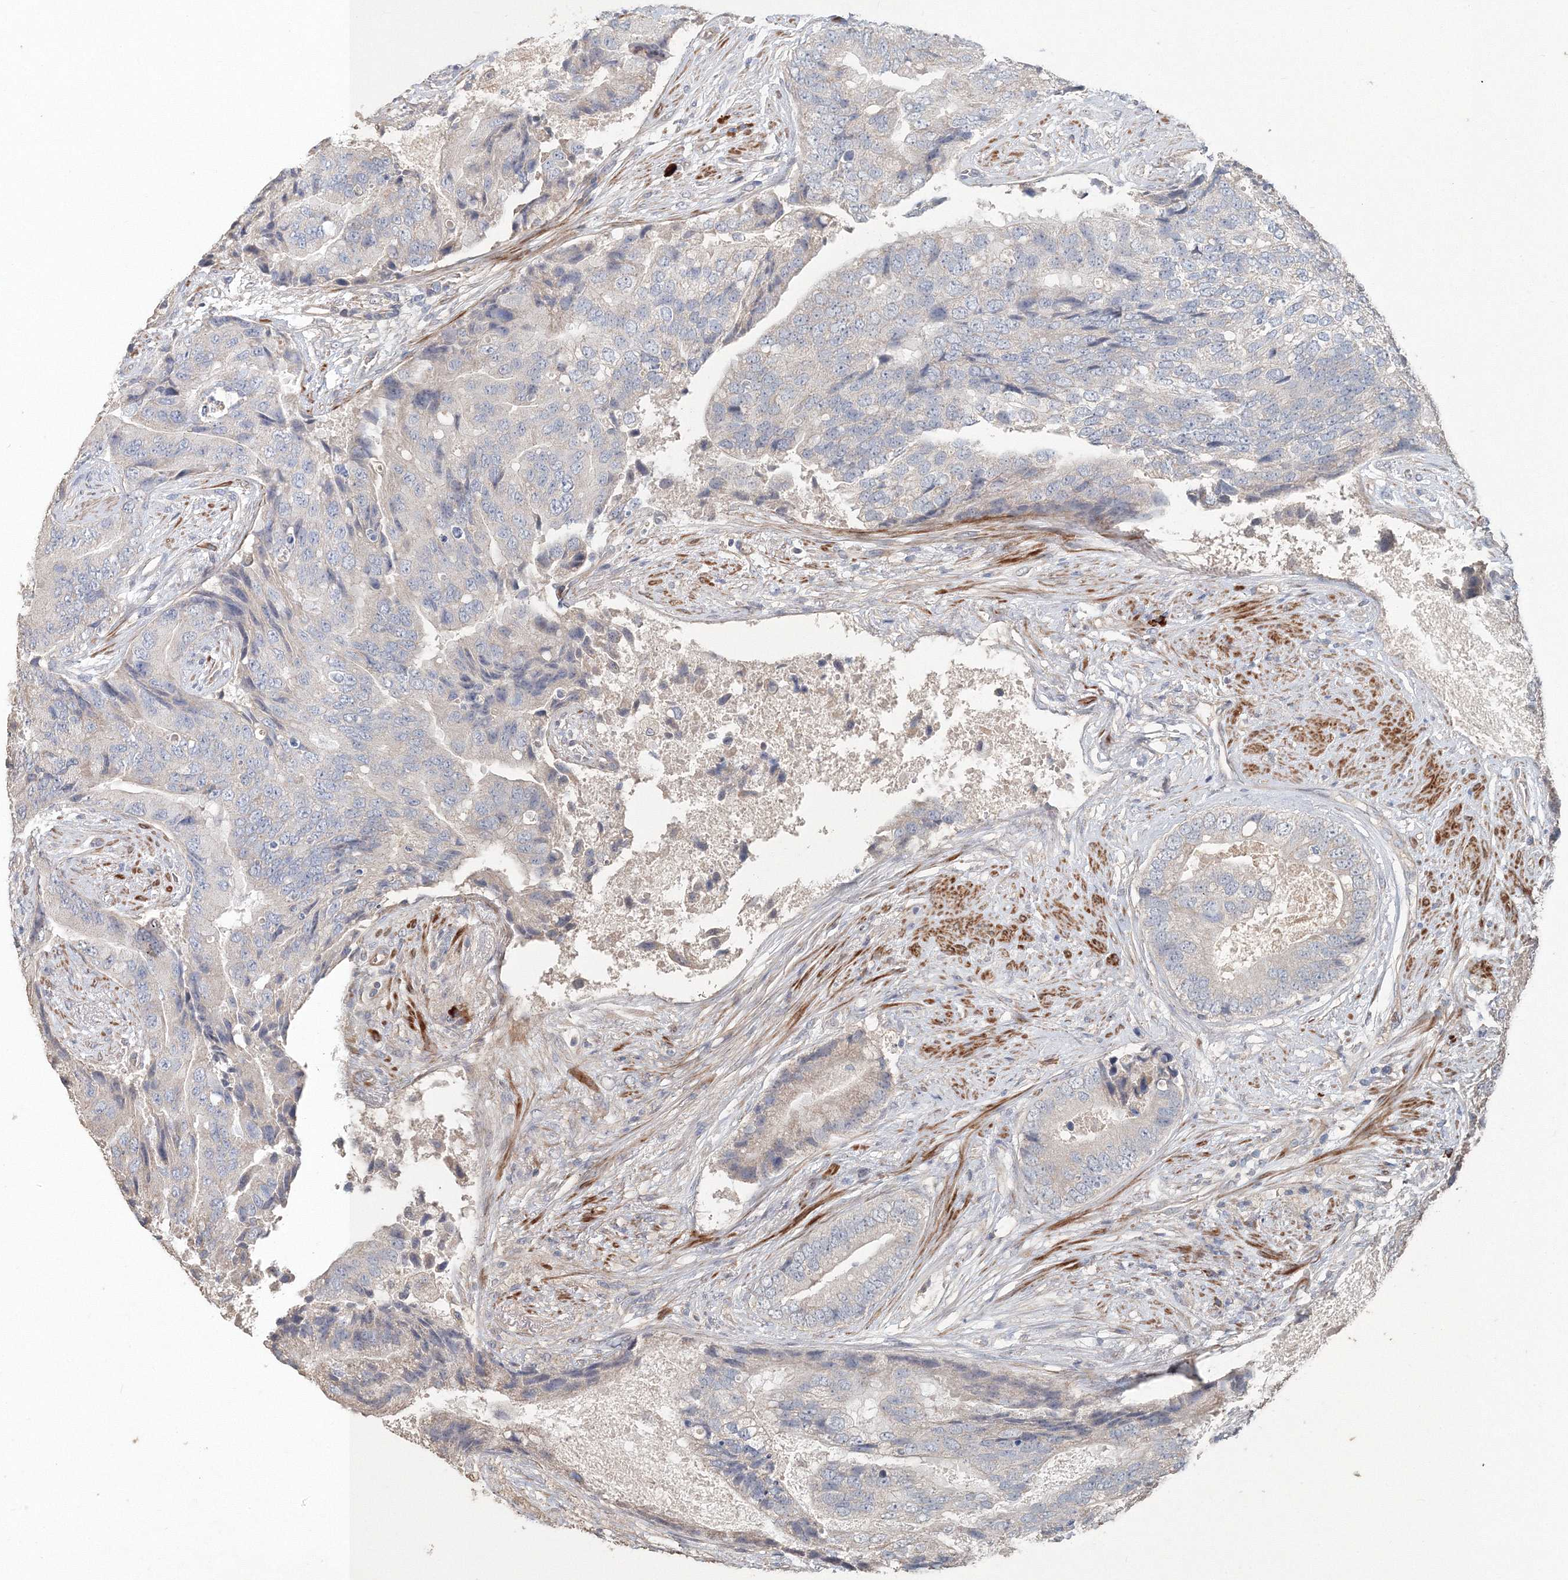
{"staining": {"intensity": "negative", "quantity": "none", "location": "none"}, "tissue": "prostate cancer", "cell_type": "Tumor cells", "image_type": "cancer", "snomed": [{"axis": "morphology", "description": "Adenocarcinoma, High grade"}, {"axis": "topography", "description": "Prostate"}], "caption": "Immunohistochemical staining of human prostate cancer (adenocarcinoma (high-grade)) demonstrates no significant positivity in tumor cells.", "gene": "NALF2", "patient": {"sex": "male", "age": 70}}